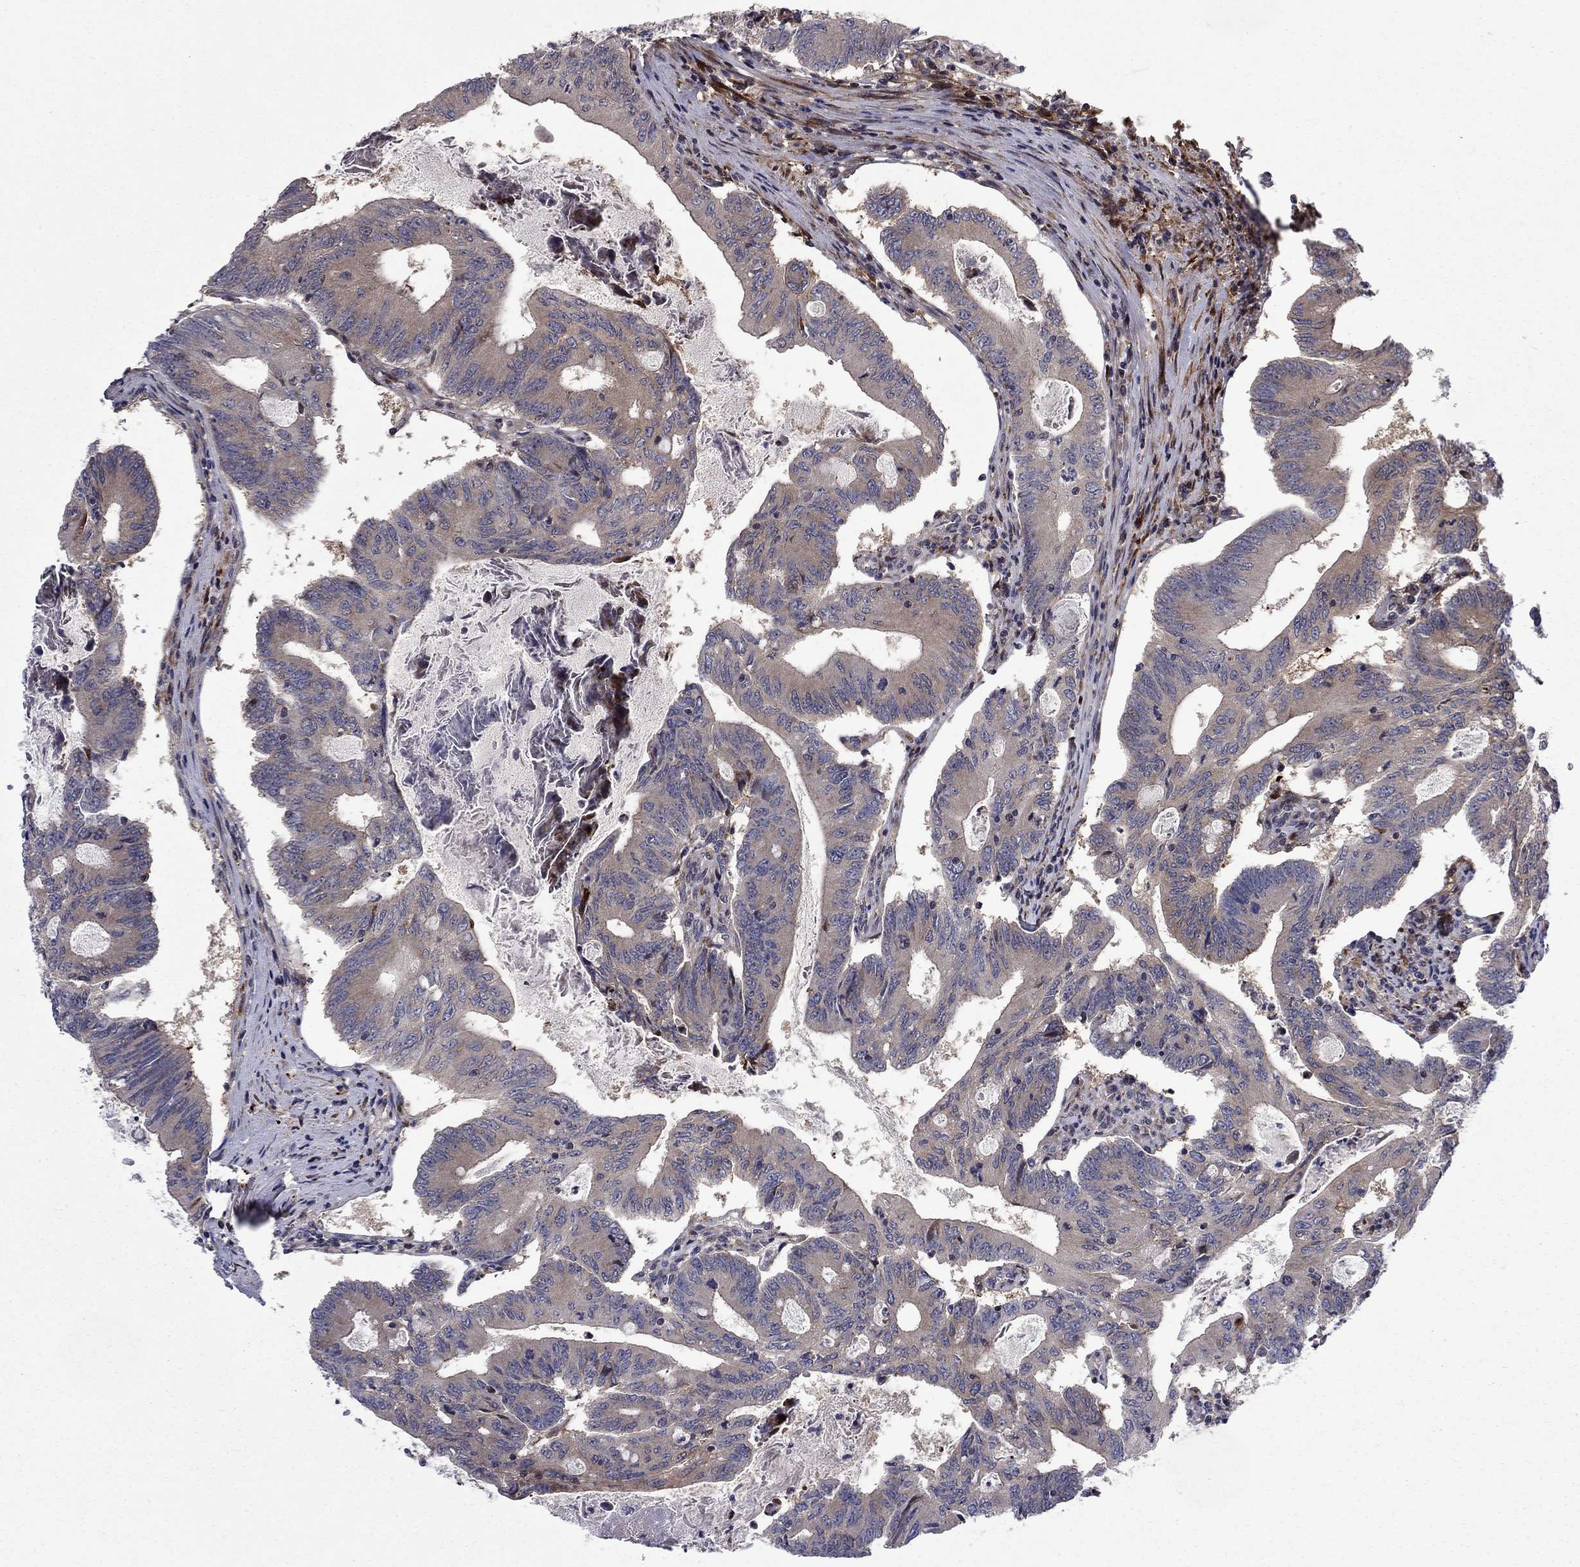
{"staining": {"intensity": "negative", "quantity": "none", "location": "none"}, "tissue": "colorectal cancer", "cell_type": "Tumor cells", "image_type": "cancer", "snomed": [{"axis": "morphology", "description": "Adenocarcinoma, NOS"}, {"axis": "topography", "description": "Colon"}], "caption": "This is an immunohistochemistry micrograph of colorectal cancer (adenocarcinoma). There is no expression in tumor cells.", "gene": "HDAC4", "patient": {"sex": "female", "age": 70}}